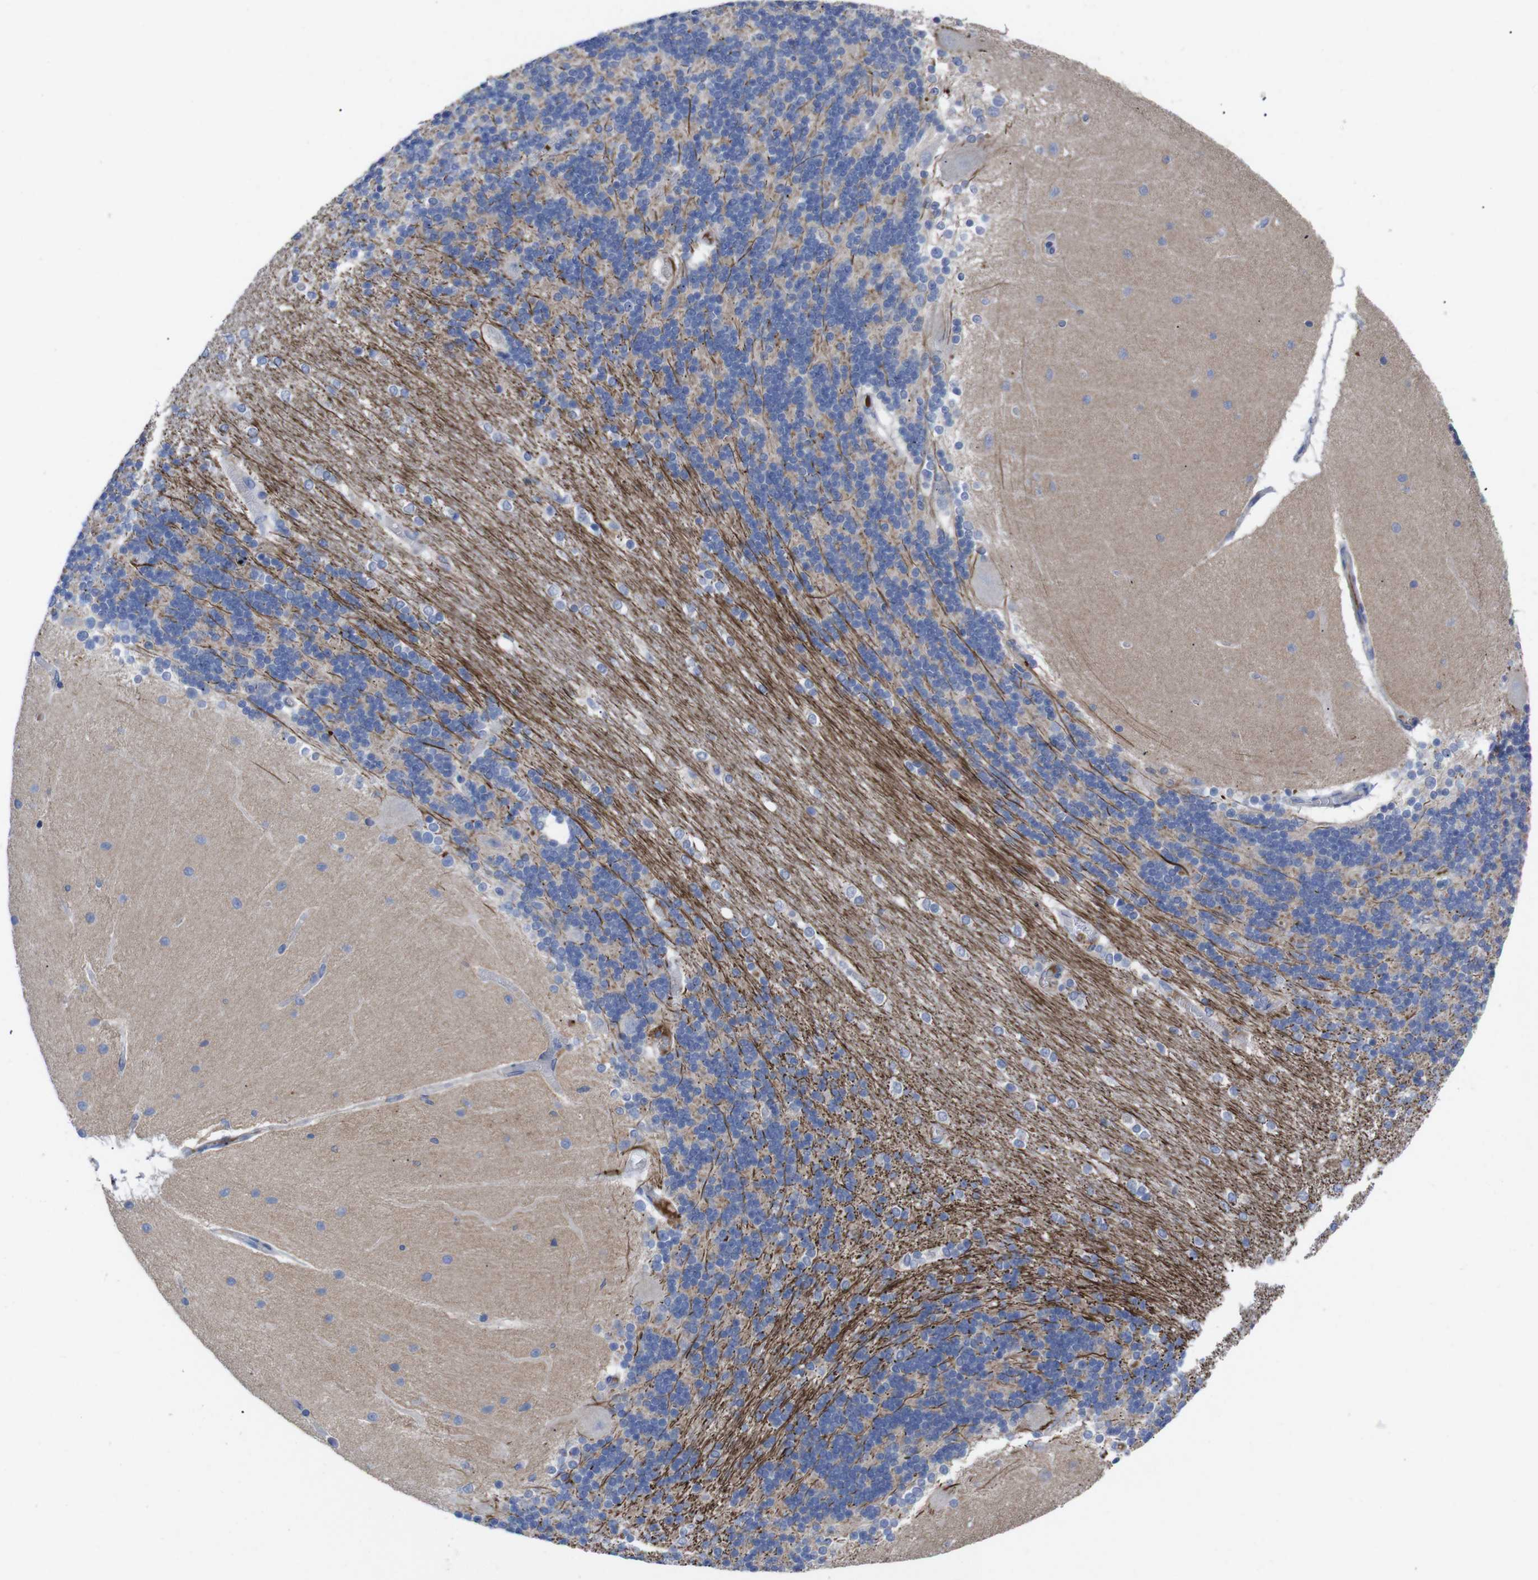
{"staining": {"intensity": "negative", "quantity": "none", "location": "none"}, "tissue": "cerebellum", "cell_type": "Cells in granular layer", "image_type": "normal", "snomed": [{"axis": "morphology", "description": "Normal tissue, NOS"}, {"axis": "topography", "description": "Cerebellum"}], "caption": "IHC of benign cerebellum exhibits no expression in cells in granular layer. (Stains: DAB (3,3'-diaminobenzidine) immunohistochemistry (IHC) with hematoxylin counter stain, Microscopy: brightfield microscopy at high magnification).", "gene": "C5AR1", "patient": {"sex": "female", "age": 54}}